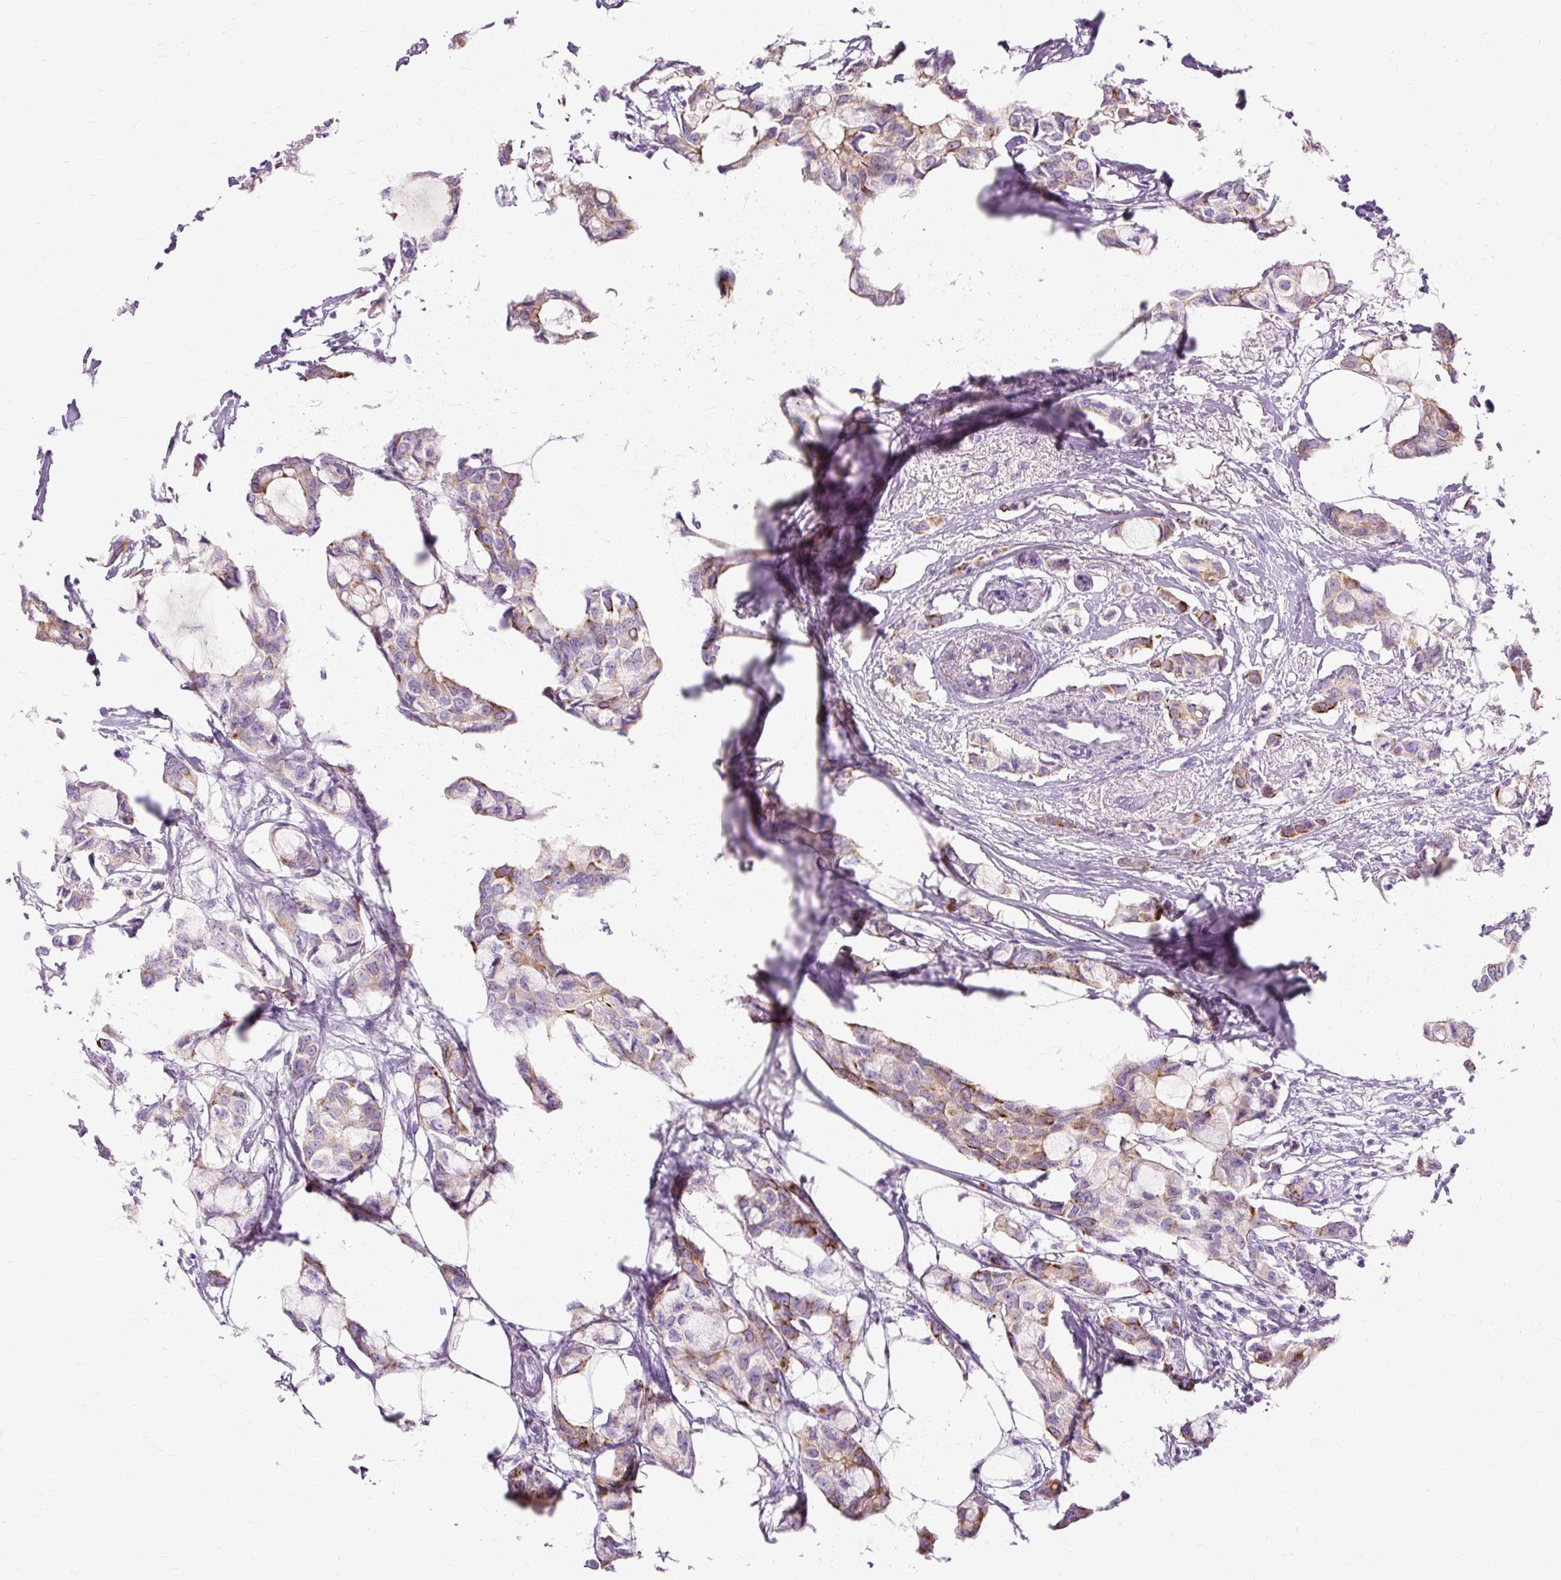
{"staining": {"intensity": "moderate", "quantity": "<25%", "location": "cytoplasmic/membranous"}, "tissue": "breast cancer", "cell_type": "Tumor cells", "image_type": "cancer", "snomed": [{"axis": "morphology", "description": "Duct carcinoma"}, {"axis": "topography", "description": "Breast"}], "caption": "Breast invasive ductal carcinoma was stained to show a protein in brown. There is low levels of moderate cytoplasmic/membranous staining in about <25% of tumor cells. (IHC, brightfield microscopy, high magnification).", "gene": "DCTN4", "patient": {"sex": "female", "age": 73}}